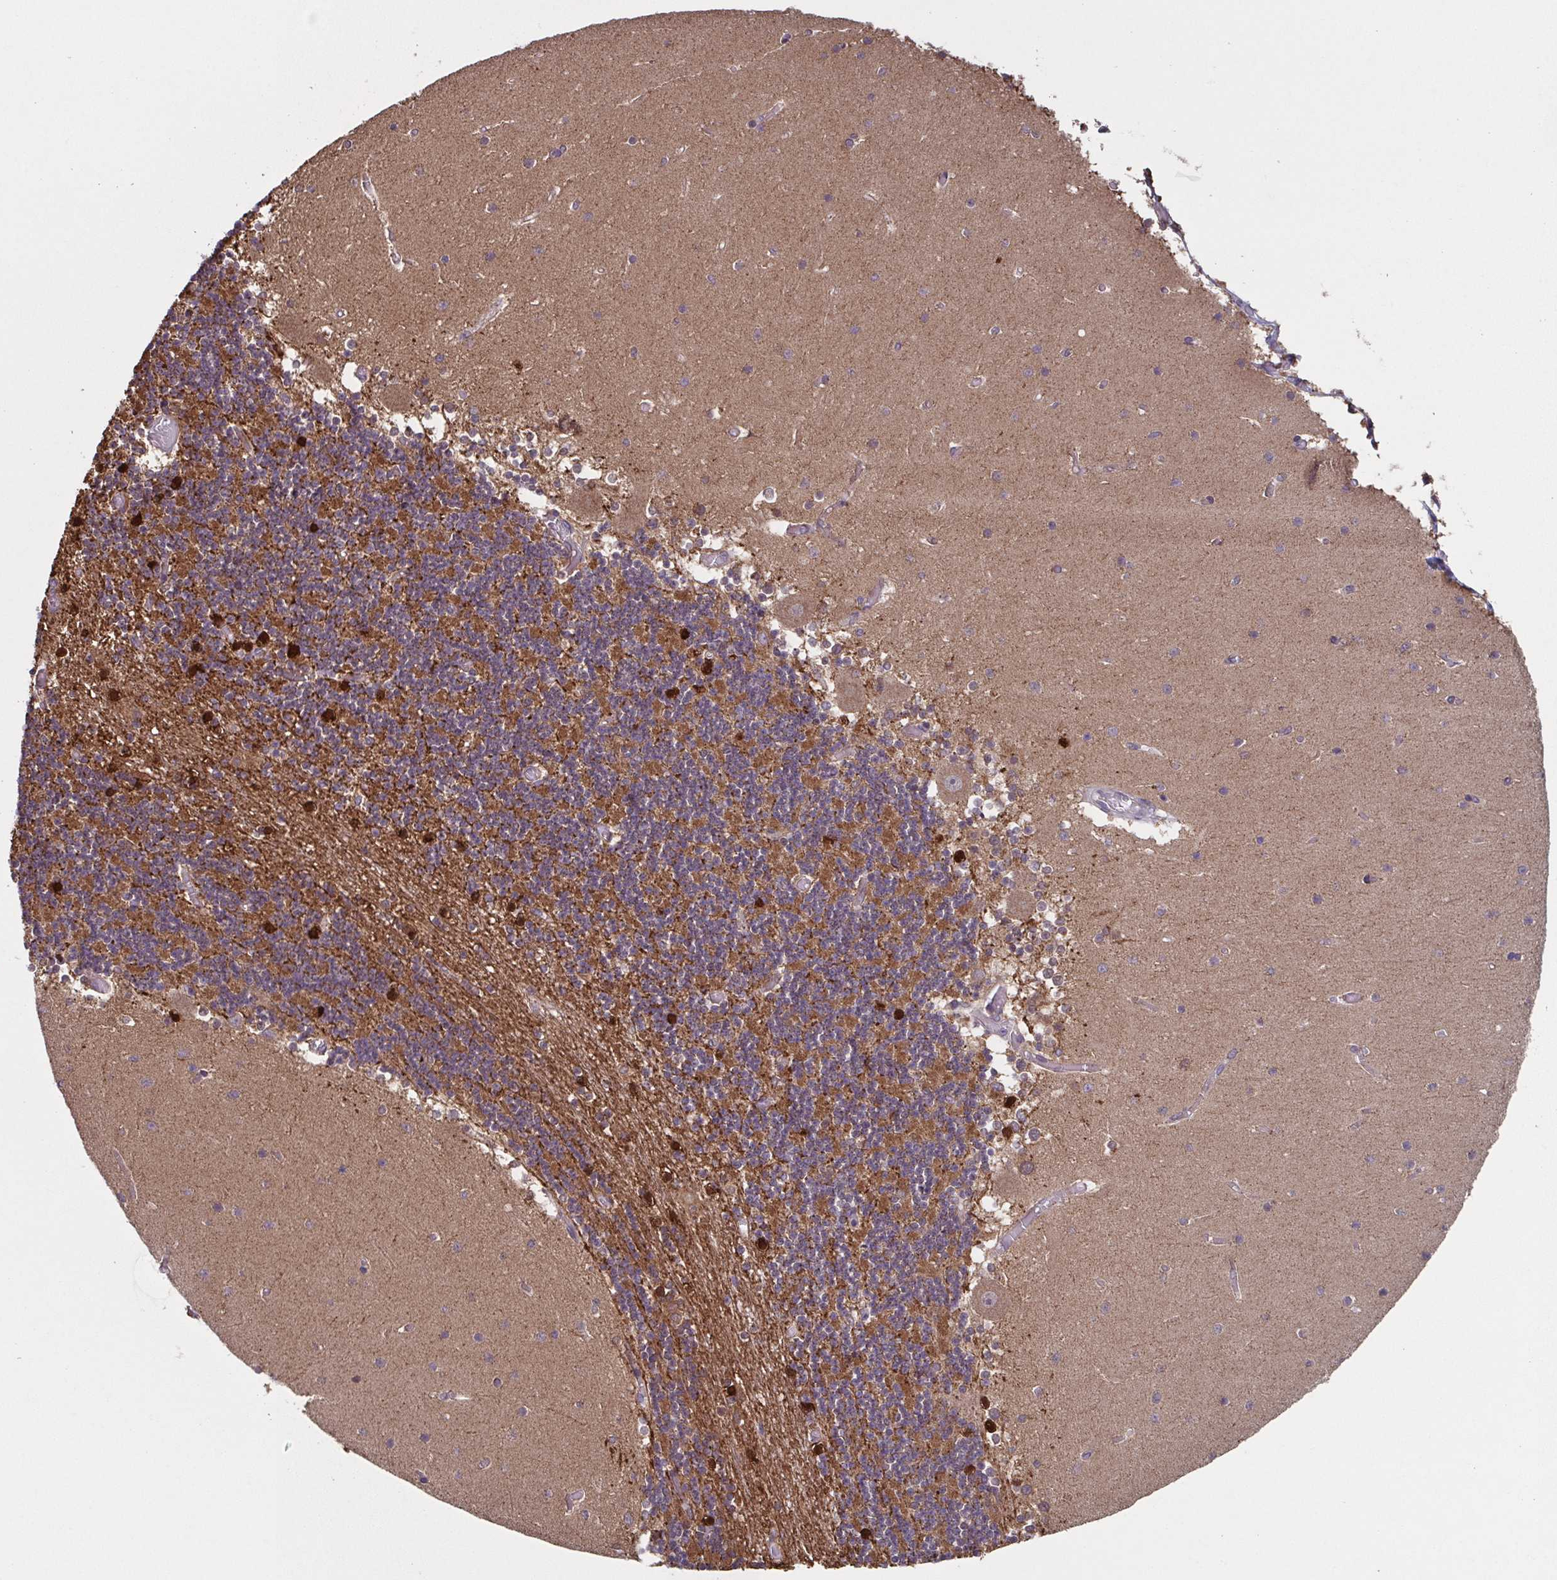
{"staining": {"intensity": "moderate", "quantity": "25%-75%", "location": "cytoplasmic/membranous"}, "tissue": "cerebellum", "cell_type": "Cells in granular layer", "image_type": "normal", "snomed": [{"axis": "morphology", "description": "Normal tissue, NOS"}, {"axis": "topography", "description": "Cerebellum"}], "caption": "Protein expression analysis of benign cerebellum exhibits moderate cytoplasmic/membranous positivity in approximately 25%-75% of cells in granular layer.", "gene": "TTC19", "patient": {"sex": "female", "age": 28}}